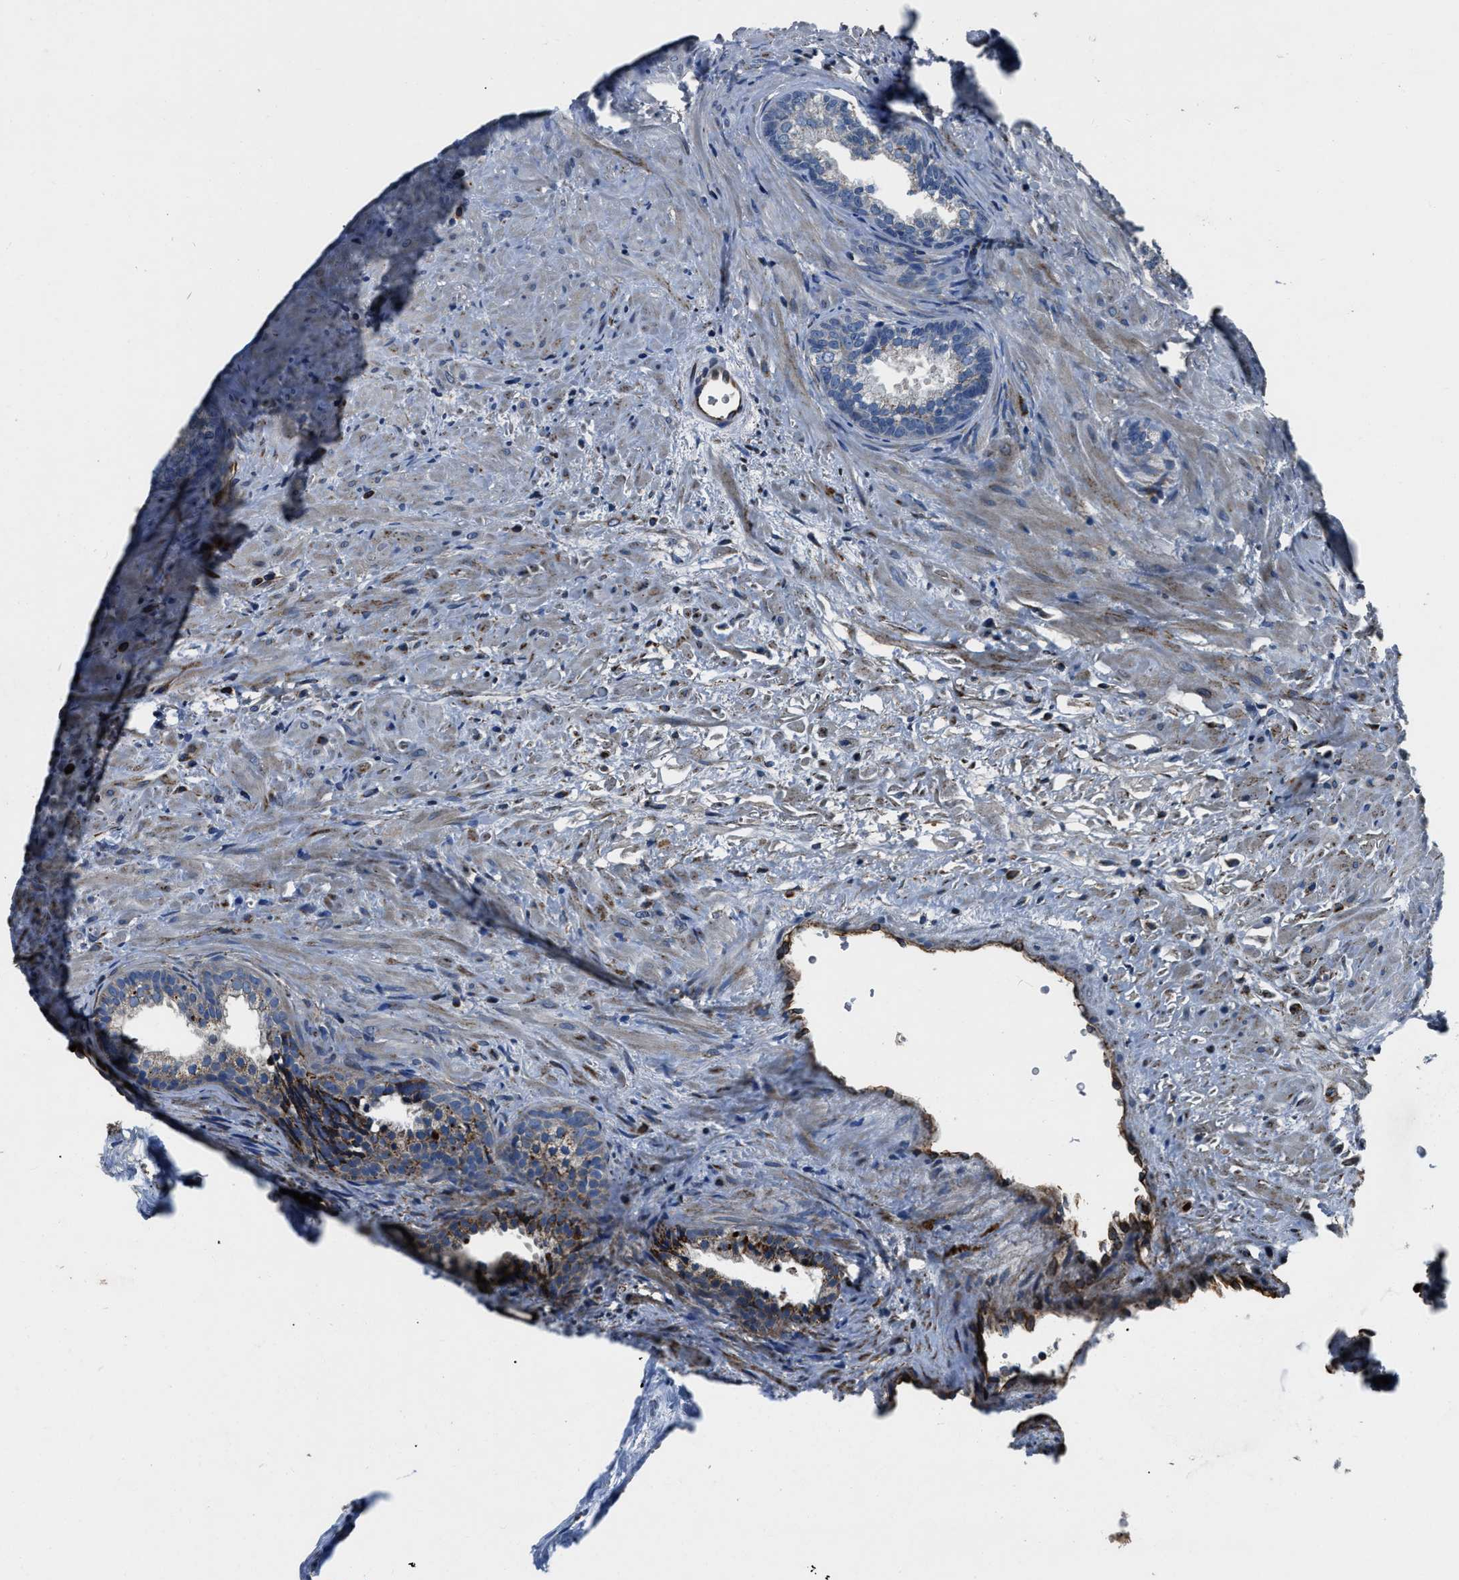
{"staining": {"intensity": "moderate", "quantity": "<25%", "location": "cytoplasmic/membranous"}, "tissue": "prostate", "cell_type": "Glandular cells", "image_type": "normal", "snomed": [{"axis": "morphology", "description": "Normal tissue, NOS"}, {"axis": "topography", "description": "Prostate"}], "caption": "Protein analysis of normal prostate demonstrates moderate cytoplasmic/membranous positivity in approximately <25% of glandular cells.", "gene": "OGDH", "patient": {"sex": "male", "age": 76}}